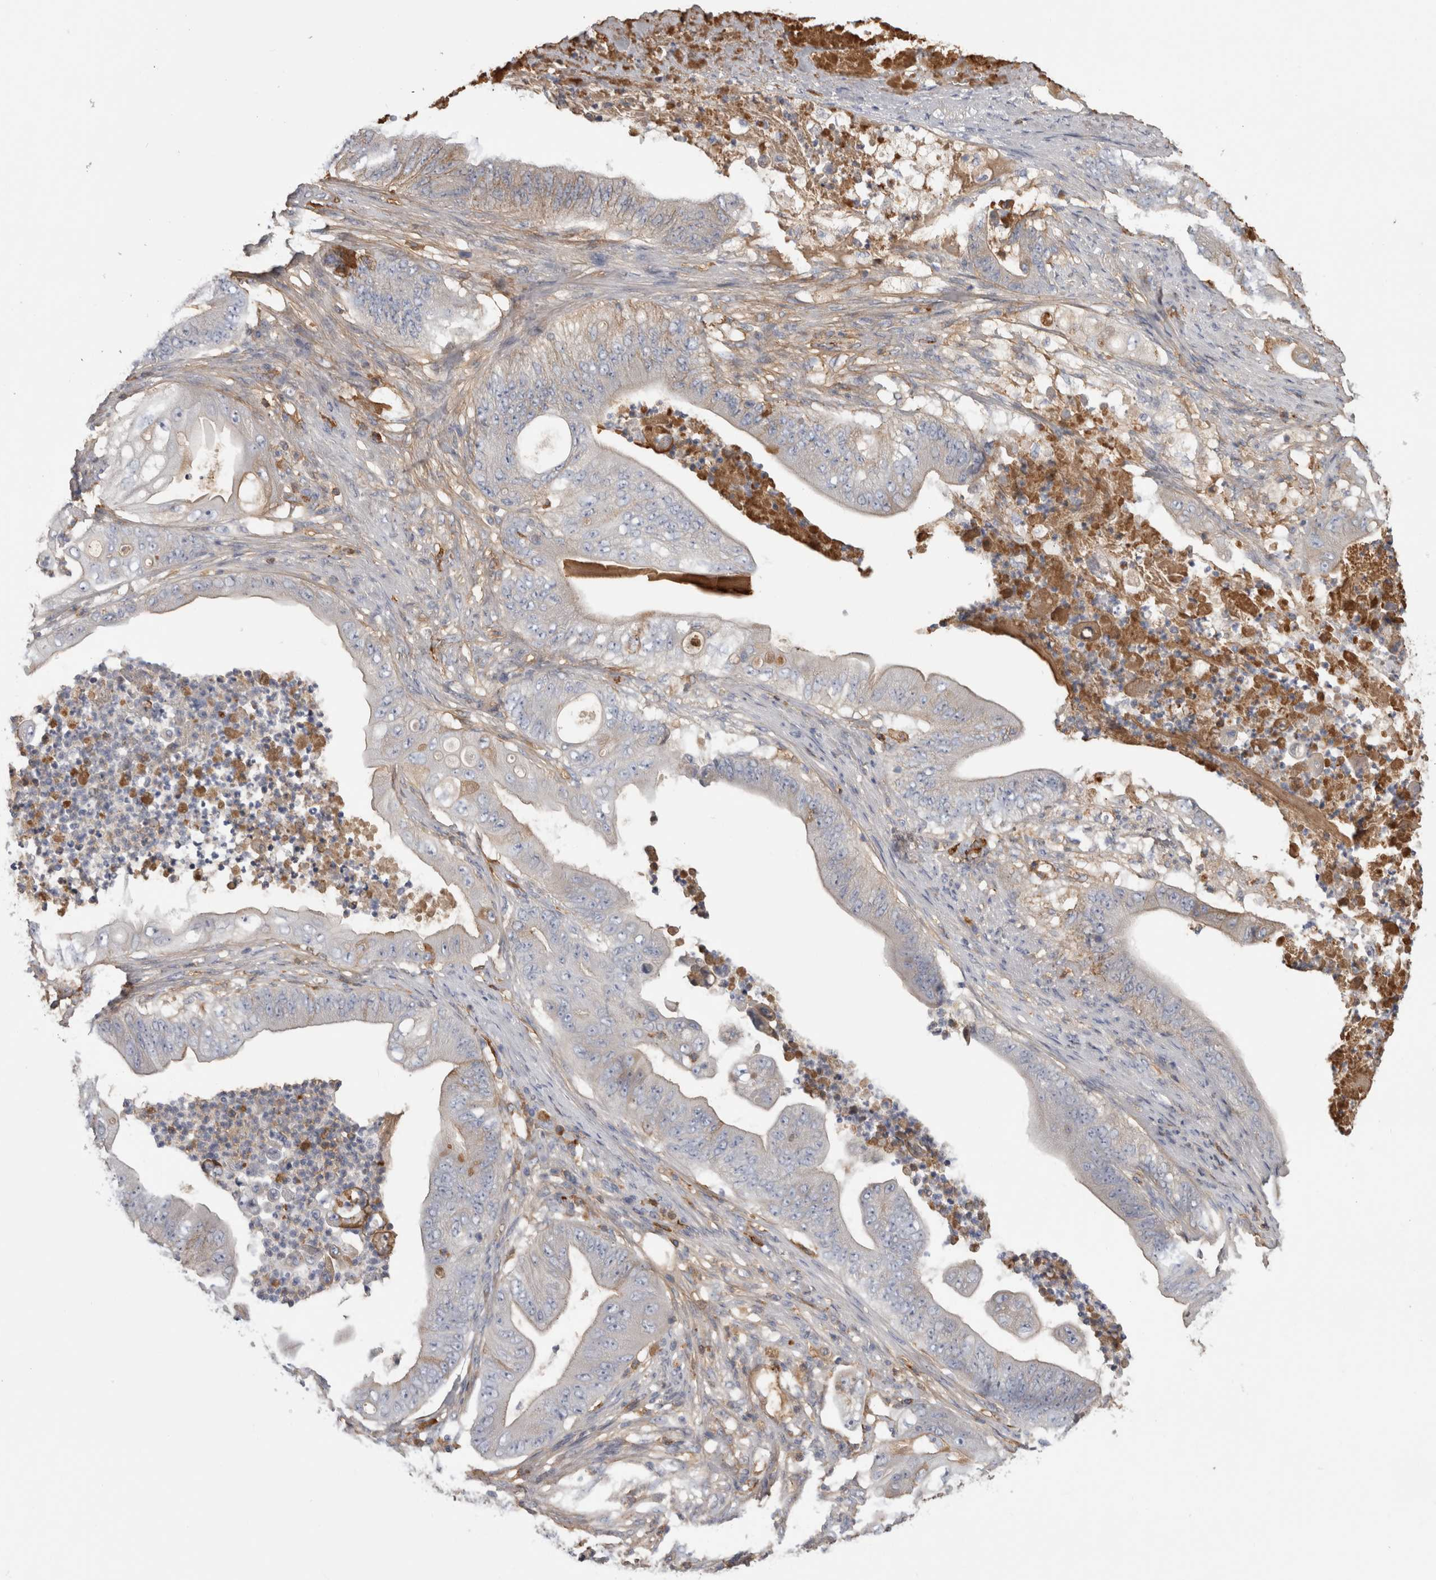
{"staining": {"intensity": "negative", "quantity": "none", "location": "none"}, "tissue": "stomach cancer", "cell_type": "Tumor cells", "image_type": "cancer", "snomed": [{"axis": "morphology", "description": "Adenocarcinoma, NOS"}, {"axis": "topography", "description": "Stomach"}], "caption": "Immunohistochemical staining of stomach cancer (adenocarcinoma) demonstrates no significant expression in tumor cells.", "gene": "TBCE", "patient": {"sex": "female", "age": 73}}